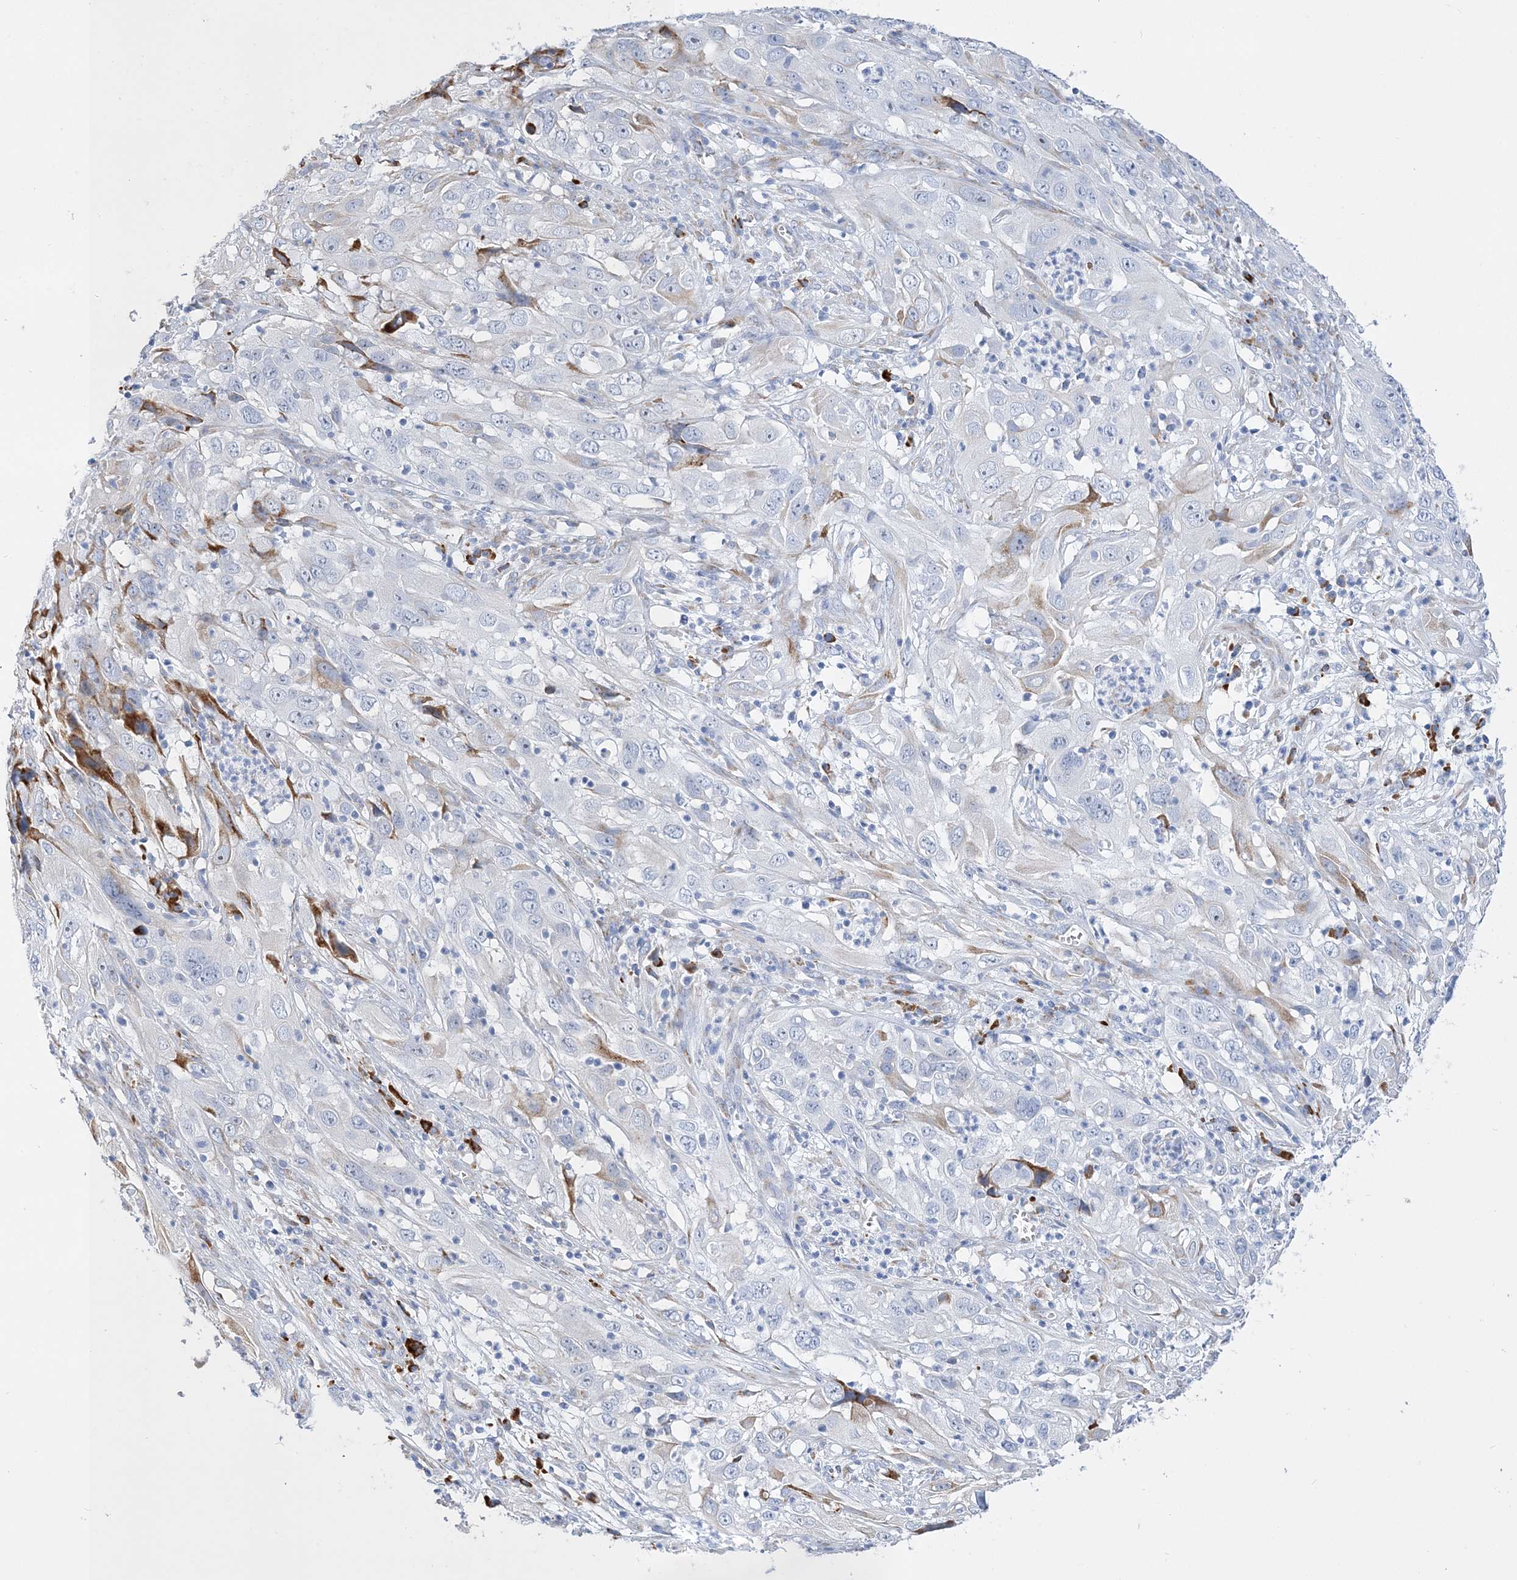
{"staining": {"intensity": "moderate", "quantity": "<25%", "location": "cytoplasmic/membranous"}, "tissue": "cervical cancer", "cell_type": "Tumor cells", "image_type": "cancer", "snomed": [{"axis": "morphology", "description": "Squamous cell carcinoma, NOS"}, {"axis": "topography", "description": "Cervix"}], "caption": "Immunohistochemical staining of cervical cancer (squamous cell carcinoma) demonstrates low levels of moderate cytoplasmic/membranous protein staining in approximately <25% of tumor cells. The protein of interest is stained brown, and the nuclei are stained in blue (DAB (3,3'-diaminobenzidine) IHC with brightfield microscopy, high magnification).", "gene": "TSPYL6", "patient": {"sex": "female", "age": 32}}